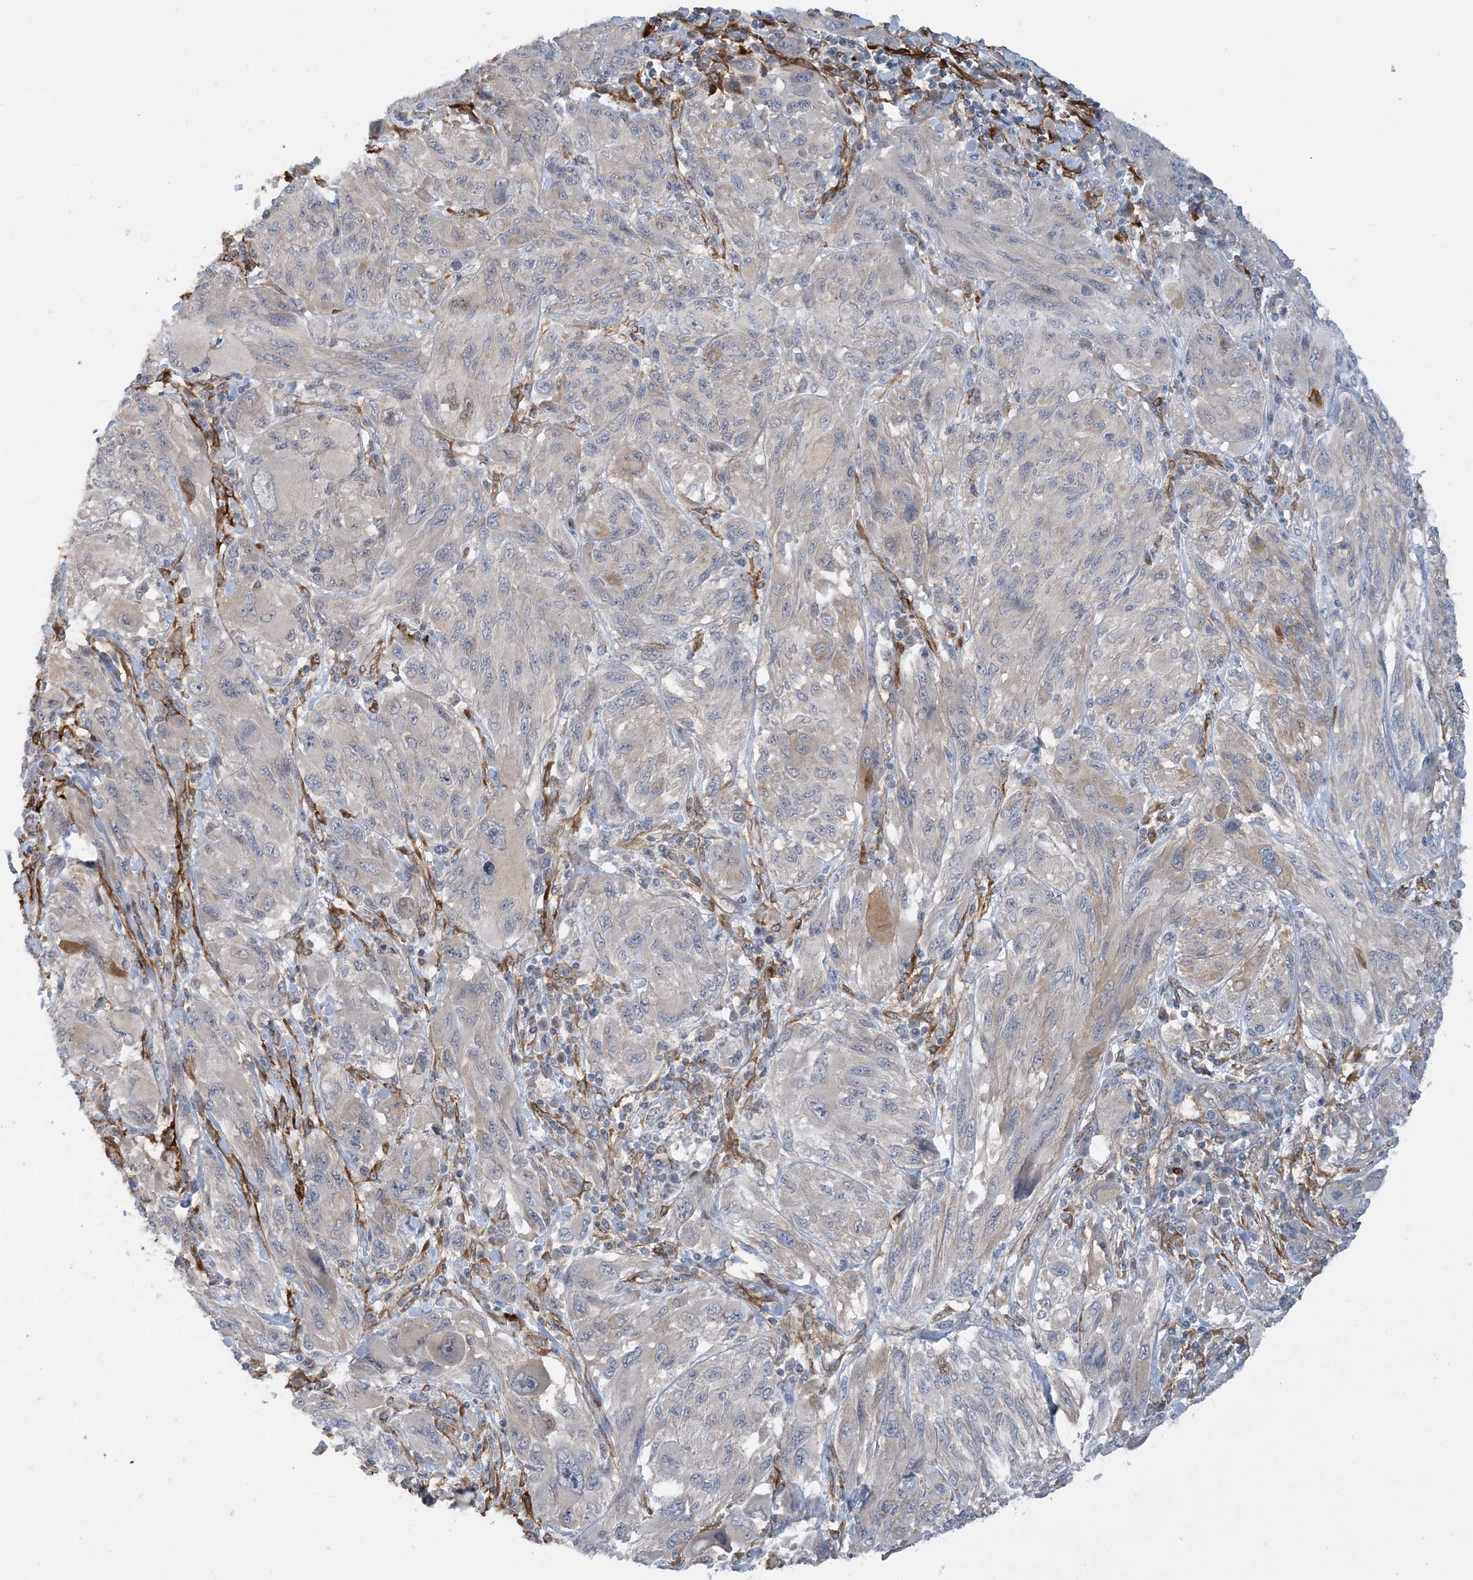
{"staining": {"intensity": "negative", "quantity": "none", "location": "none"}, "tissue": "melanoma", "cell_type": "Tumor cells", "image_type": "cancer", "snomed": [{"axis": "morphology", "description": "Malignant melanoma, NOS"}, {"axis": "topography", "description": "Skin"}], "caption": "IHC image of human malignant melanoma stained for a protein (brown), which demonstrates no positivity in tumor cells.", "gene": "EIF2A", "patient": {"sex": "female", "age": 91}}